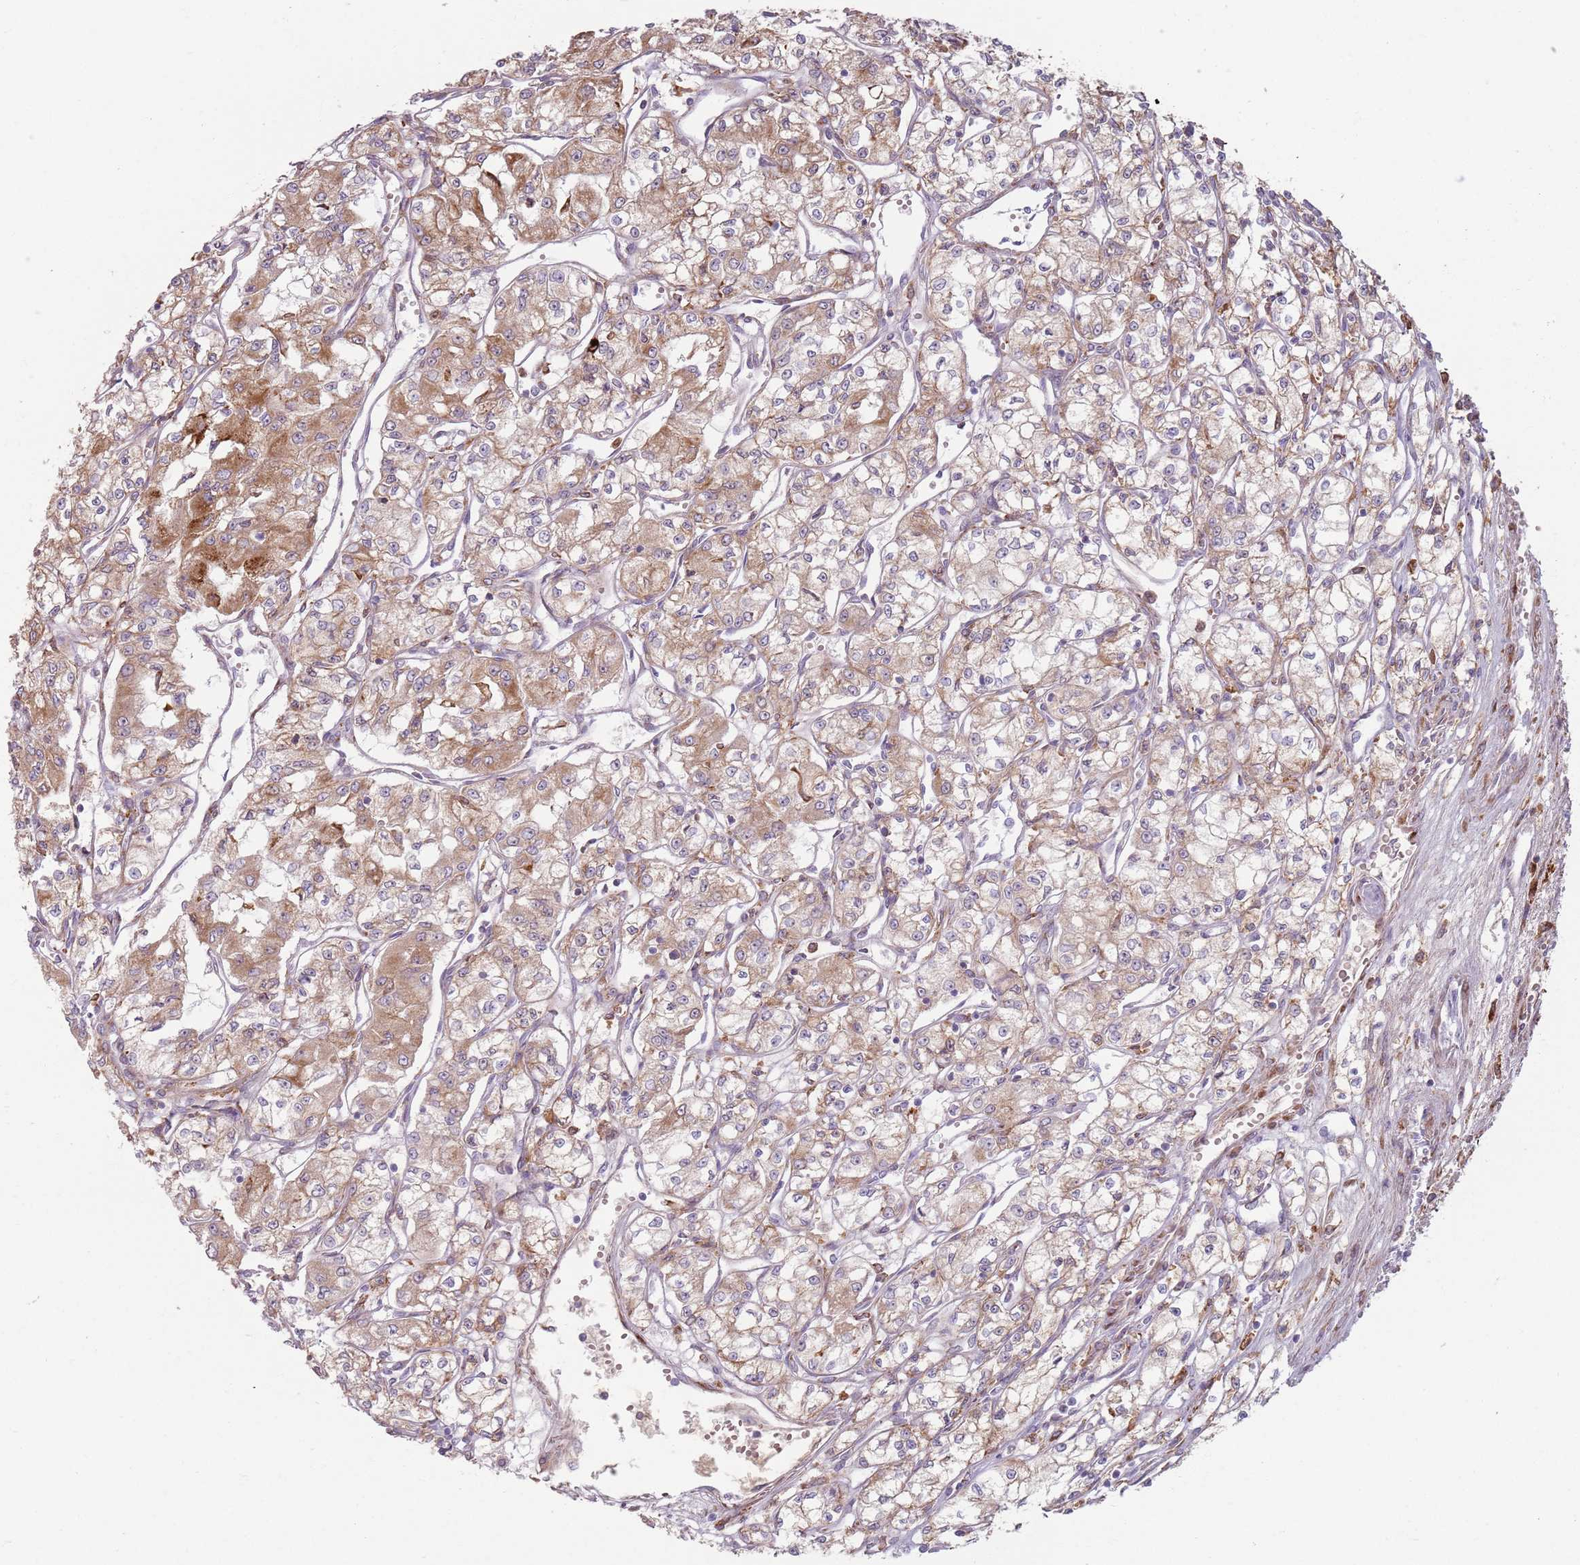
{"staining": {"intensity": "moderate", "quantity": "25%-75%", "location": "cytoplasmic/membranous"}, "tissue": "renal cancer", "cell_type": "Tumor cells", "image_type": "cancer", "snomed": [{"axis": "morphology", "description": "Adenocarcinoma, NOS"}, {"axis": "topography", "description": "Kidney"}], "caption": "Immunohistochemical staining of human renal adenocarcinoma demonstrates medium levels of moderate cytoplasmic/membranous staining in about 25%-75% of tumor cells.", "gene": "COLGALT1", "patient": {"sex": "male", "age": 59}}